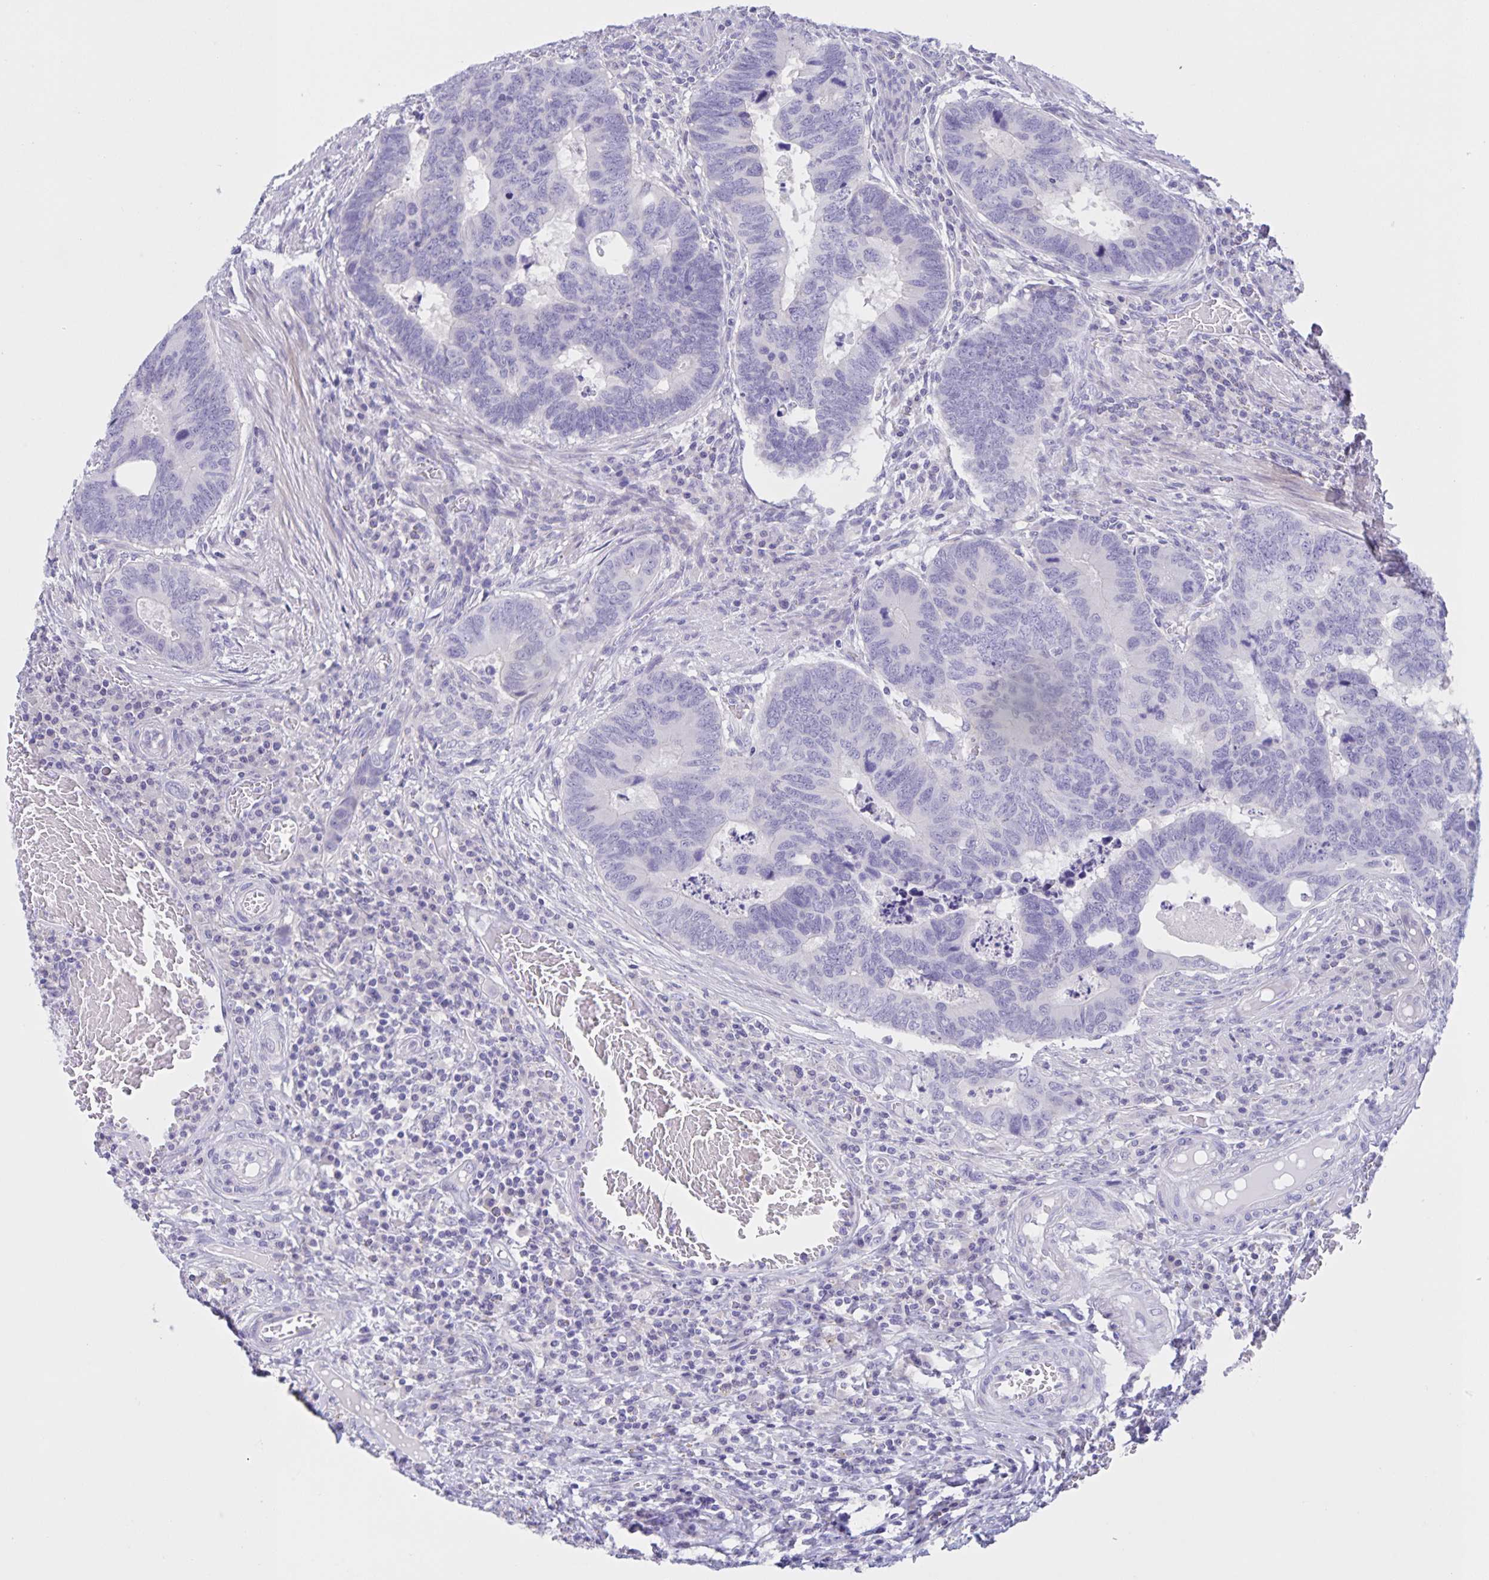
{"staining": {"intensity": "negative", "quantity": "none", "location": "none"}, "tissue": "colorectal cancer", "cell_type": "Tumor cells", "image_type": "cancer", "snomed": [{"axis": "morphology", "description": "Adenocarcinoma, NOS"}, {"axis": "topography", "description": "Colon"}], "caption": "Immunohistochemistry micrograph of colorectal cancer stained for a protein (brown), which demonstrates no positivity in tumor cells. (DAB immunohistochemistry (IHC), high magnification).", "gene": "DMGDH", "patient": {"sex": "male", "age": 62}}